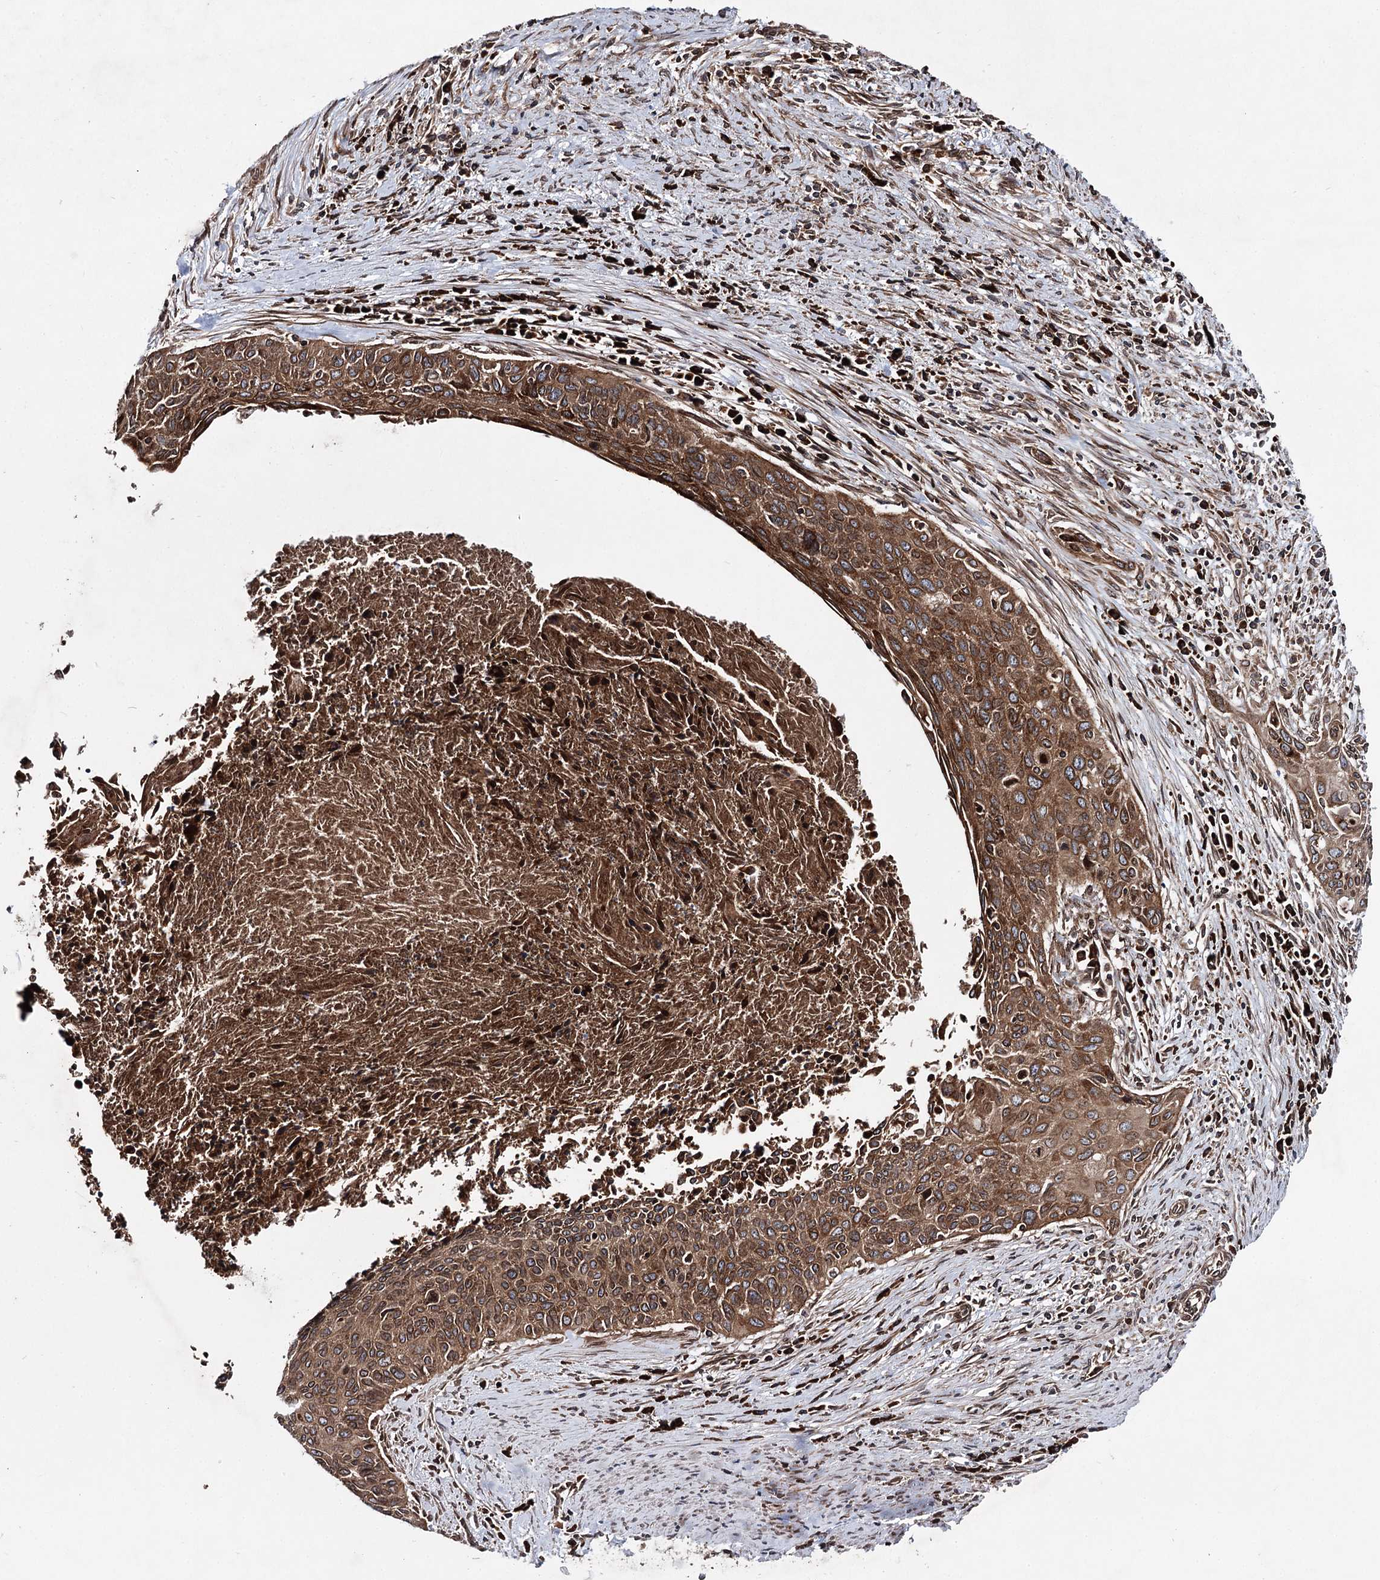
{"staining": {"intensity": "moderate", "quantity": ">75%", "location": "cytoplasmic/membranous"}, "tissue": "cervical cancer", "cell_type": "Tumor cells", "image_type": "cancer", "snomed": [{"axis": "morphology", "description": "Squamous cell carcinoma, NOS"}, {"axis": "topography", "description": "Cervix"}], "caption": "Immunohistochemistry (DAB (3,3'-diaminobenzidine)) staining of cervical cancer (squamous cell carcinoma) shows moderate cytoplasmic/membranous protein positivity in about >75% of tumor cells. The protein of interest is shown in brown color, while the nuclei are stained blue.", "gene": "FGFR1OP2", "patient": {"sex": "female", "age": 55}}